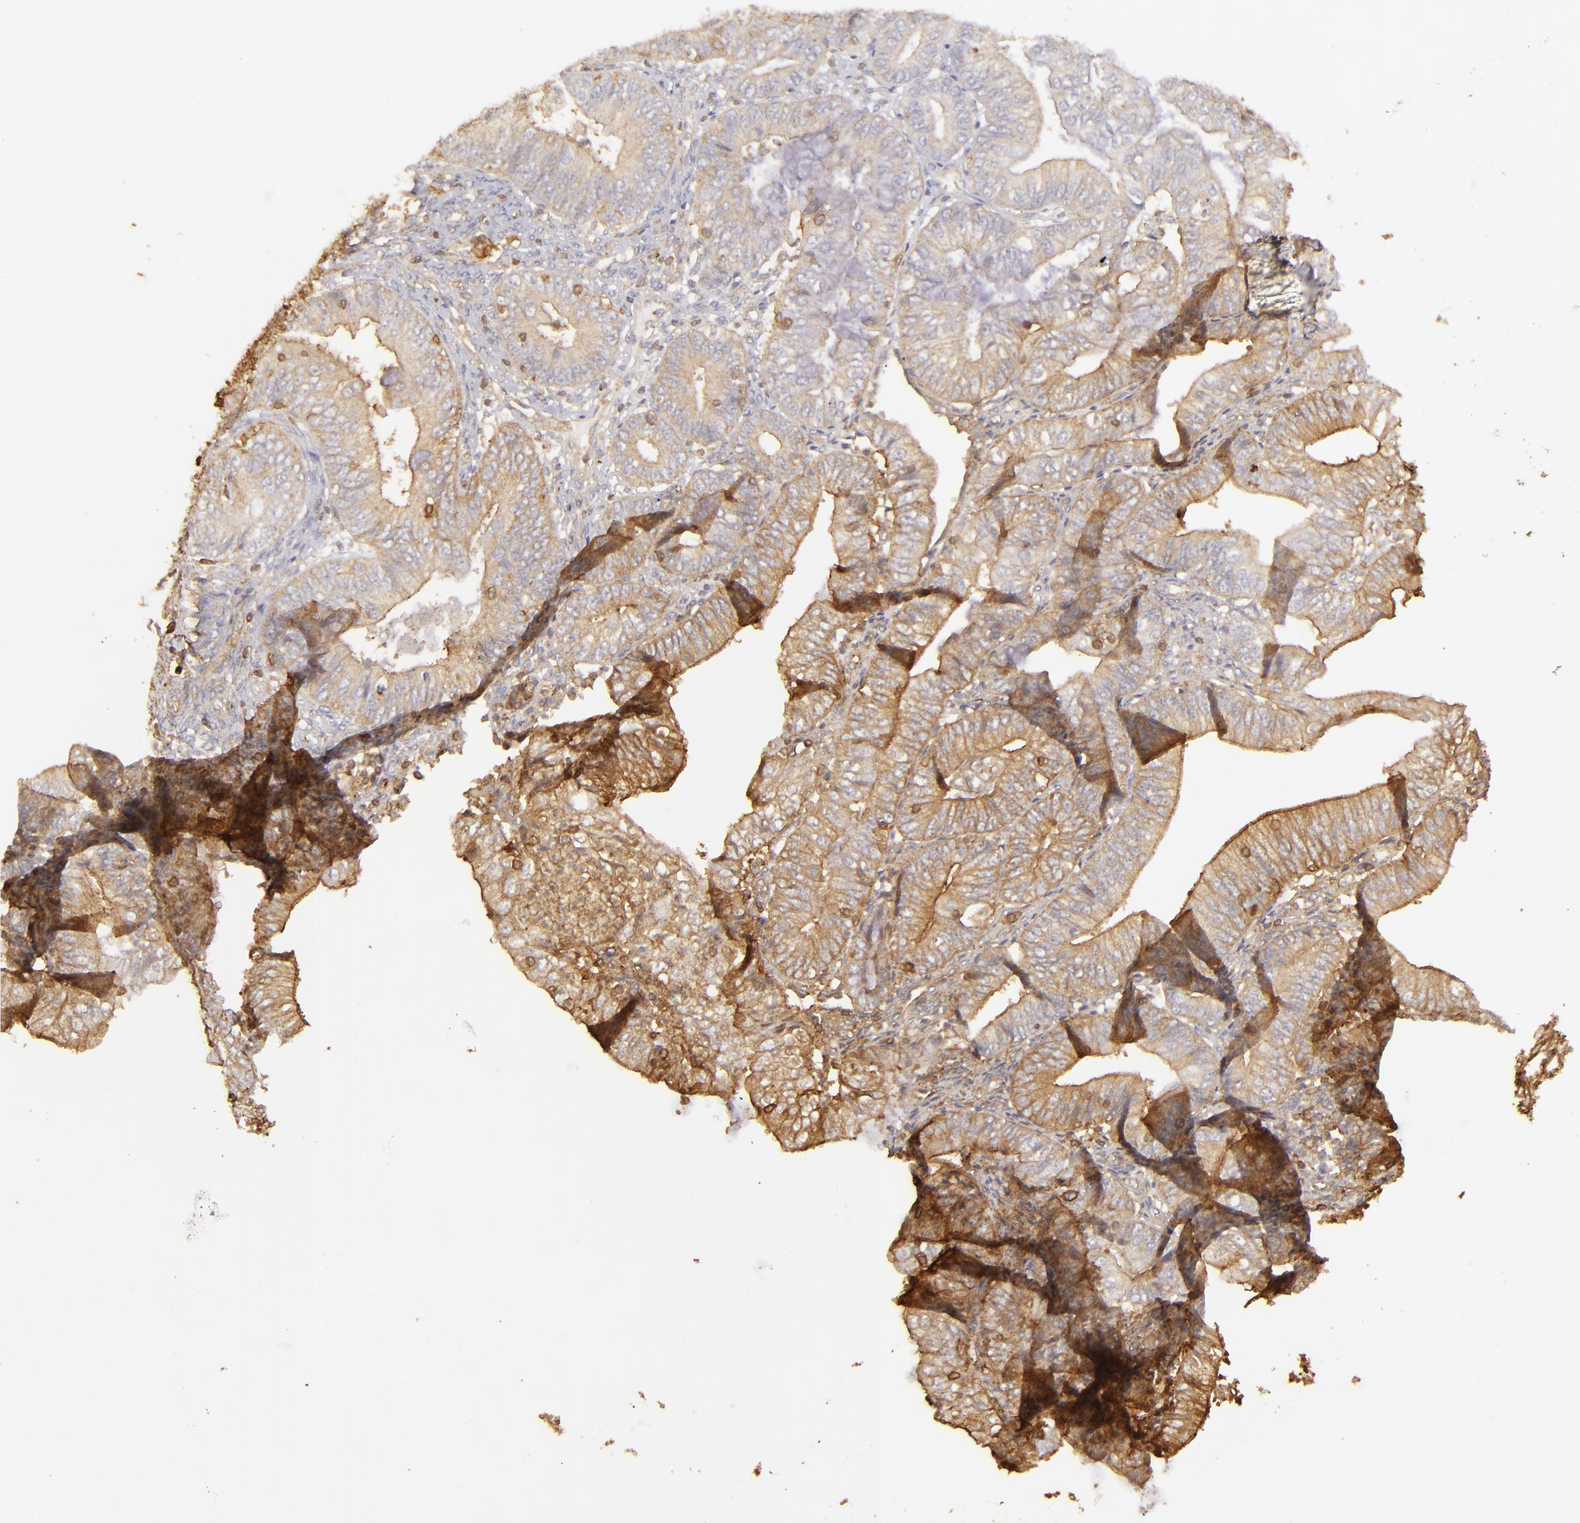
{"staining": {"intensity": "moderate", "quantity": ">75%", "location": "cytoplasmic/membranous"}, "tissue": "endometrial cancer", "cell_type": "Tumor cells", "image_type": "cancer", "snomed": [{"axis": "morphology", "description": "Adenocarcinoma, NOS"}, {"axis": "topography", "description": "Endometrium"}], "caption": "Immunohistochemistry (DAB) staining of human endometrial cancer shows moderate cytoplasmic/membranous protein expression in approximately >75% of tumor cells.", "gene": "ACTB", "patient": {"sex": "female", "age": 55}}